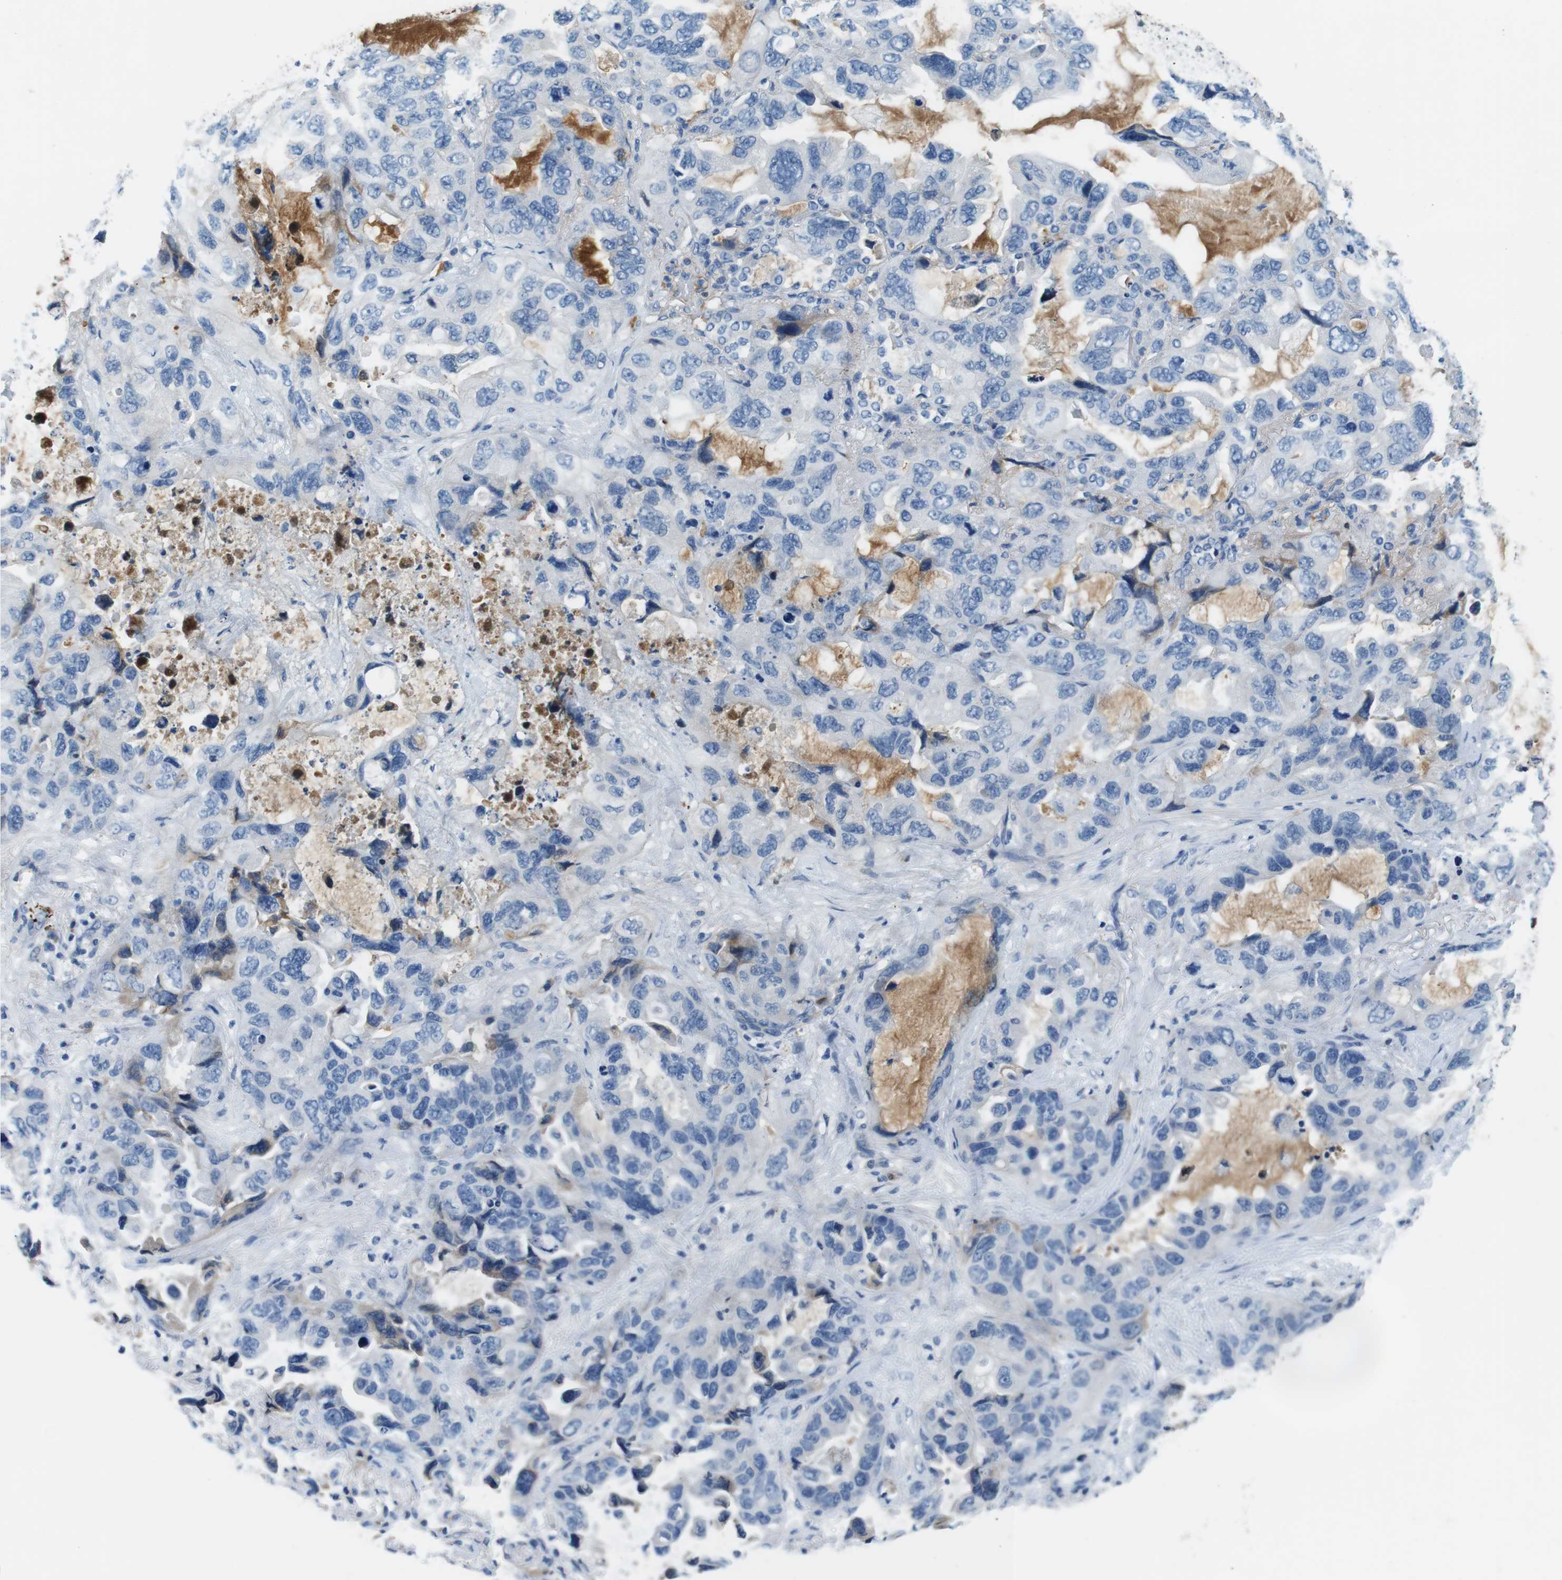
{"staining": {"intensity": "negative", "quantity": "none", "location": "none"}, "tissue": "lung cancer", "cell_type": "Tumor cells", "image_type": "cancer", "snomed": [{"axis": "morphology", "description": "Squamous cell carcinoma, NOS"}, {"axis": "topography", "description": "Lung"}], "caption": "Squamous cell carcinoma (lung) was stained to show a protein in brown. There is no significant expression in tumor cells.", "gene": "IGHD", "patient": {"sex": "female", "age": 73}}